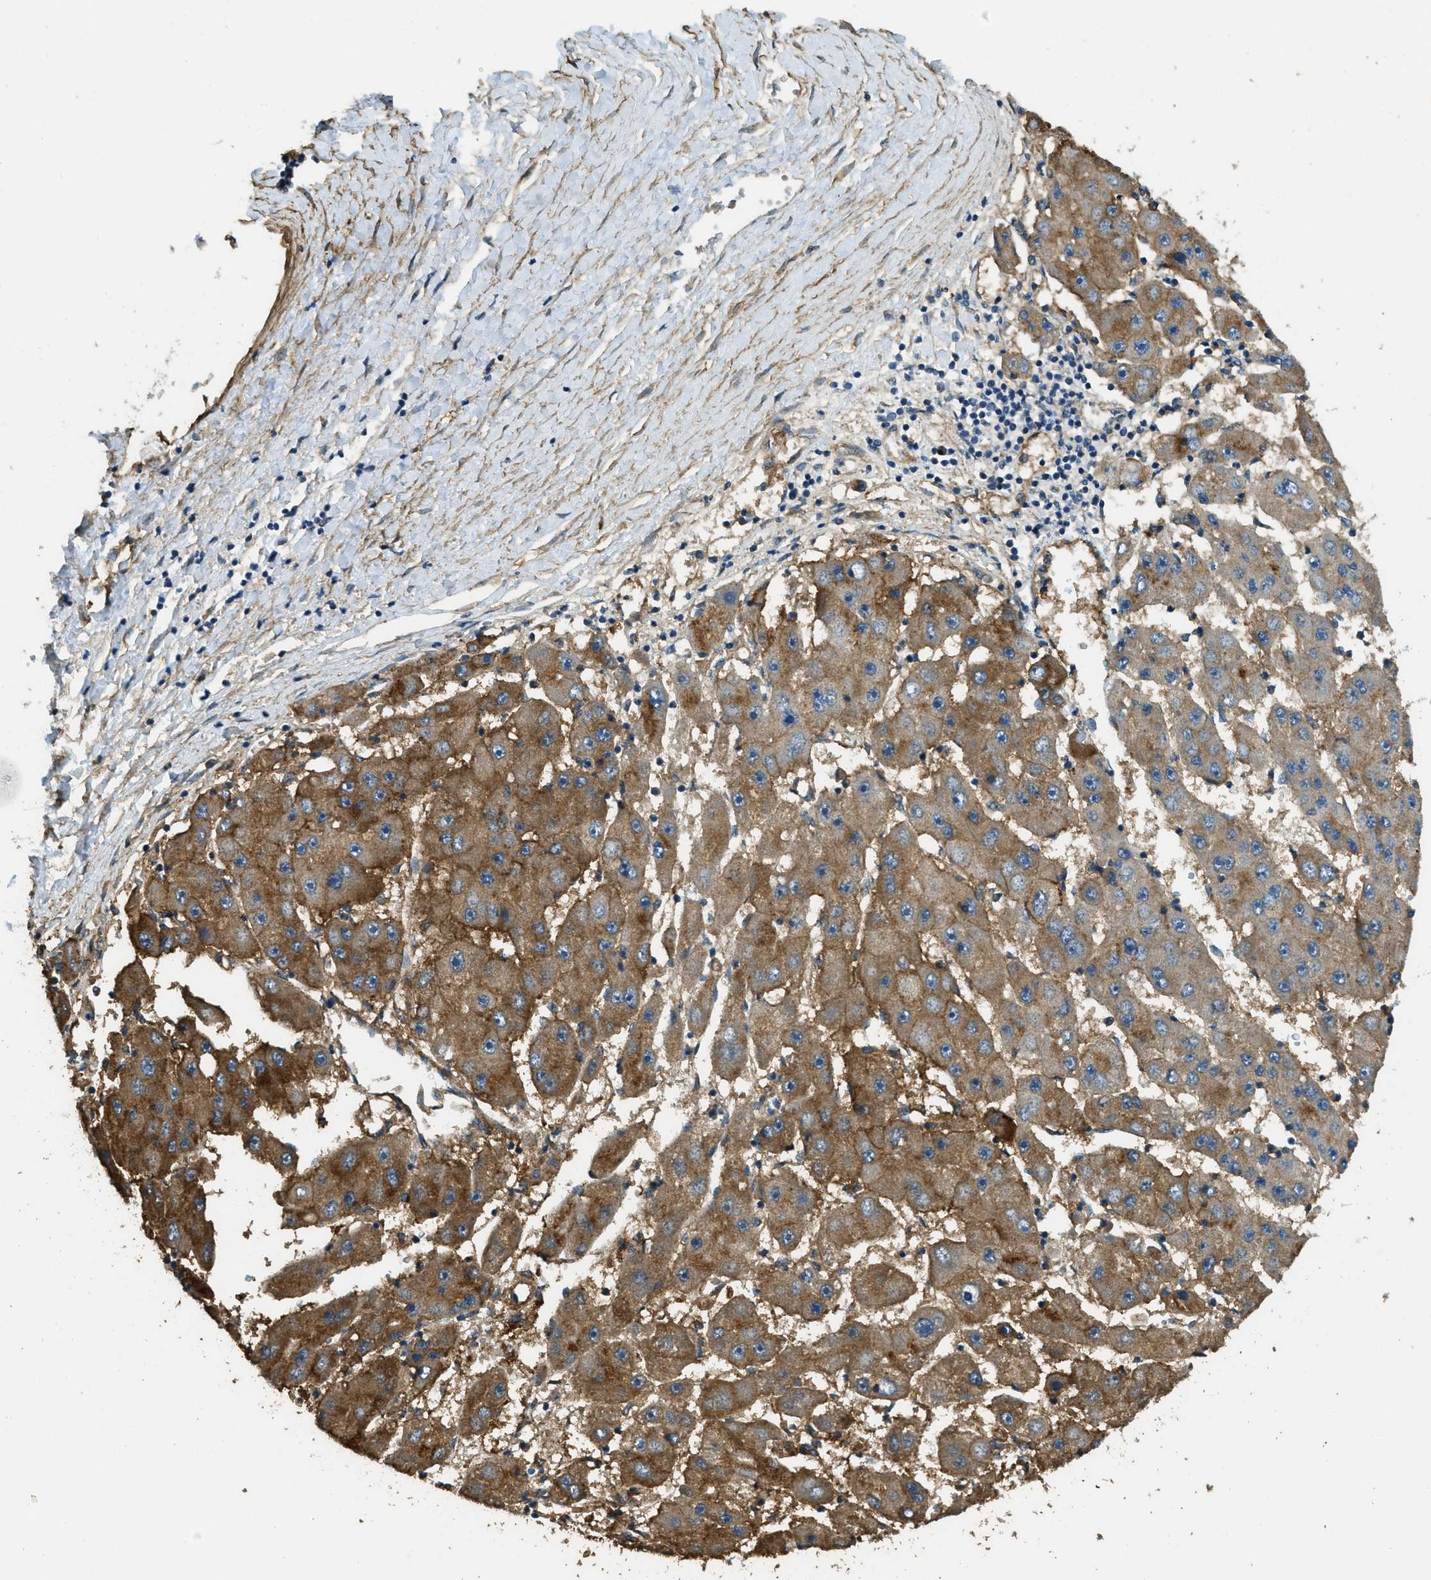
{"staining": {"intensity": "moderate", "quantity": ">75%", "location": "cytoplasmic/membranous"}, "tissue": "liver cancer", "cell_type": "Tumor cells", "image_type": "cancer", "snomed": [{"axis": "morphology", "description": "Carcinoma, Hepatocellular, NOS"}, {"axis": "topography", "description": "Liver"}], "caption": "IHC histopathology image of liver cancer (hepatocellular carcinoma) stained for a protein (brown), which shows medium levels of moderate cytoplasmic/membranous staining in approximately >75% of tumor cells.", "gene": "CD276", "patient": {"sex": "female", "age": 61}}